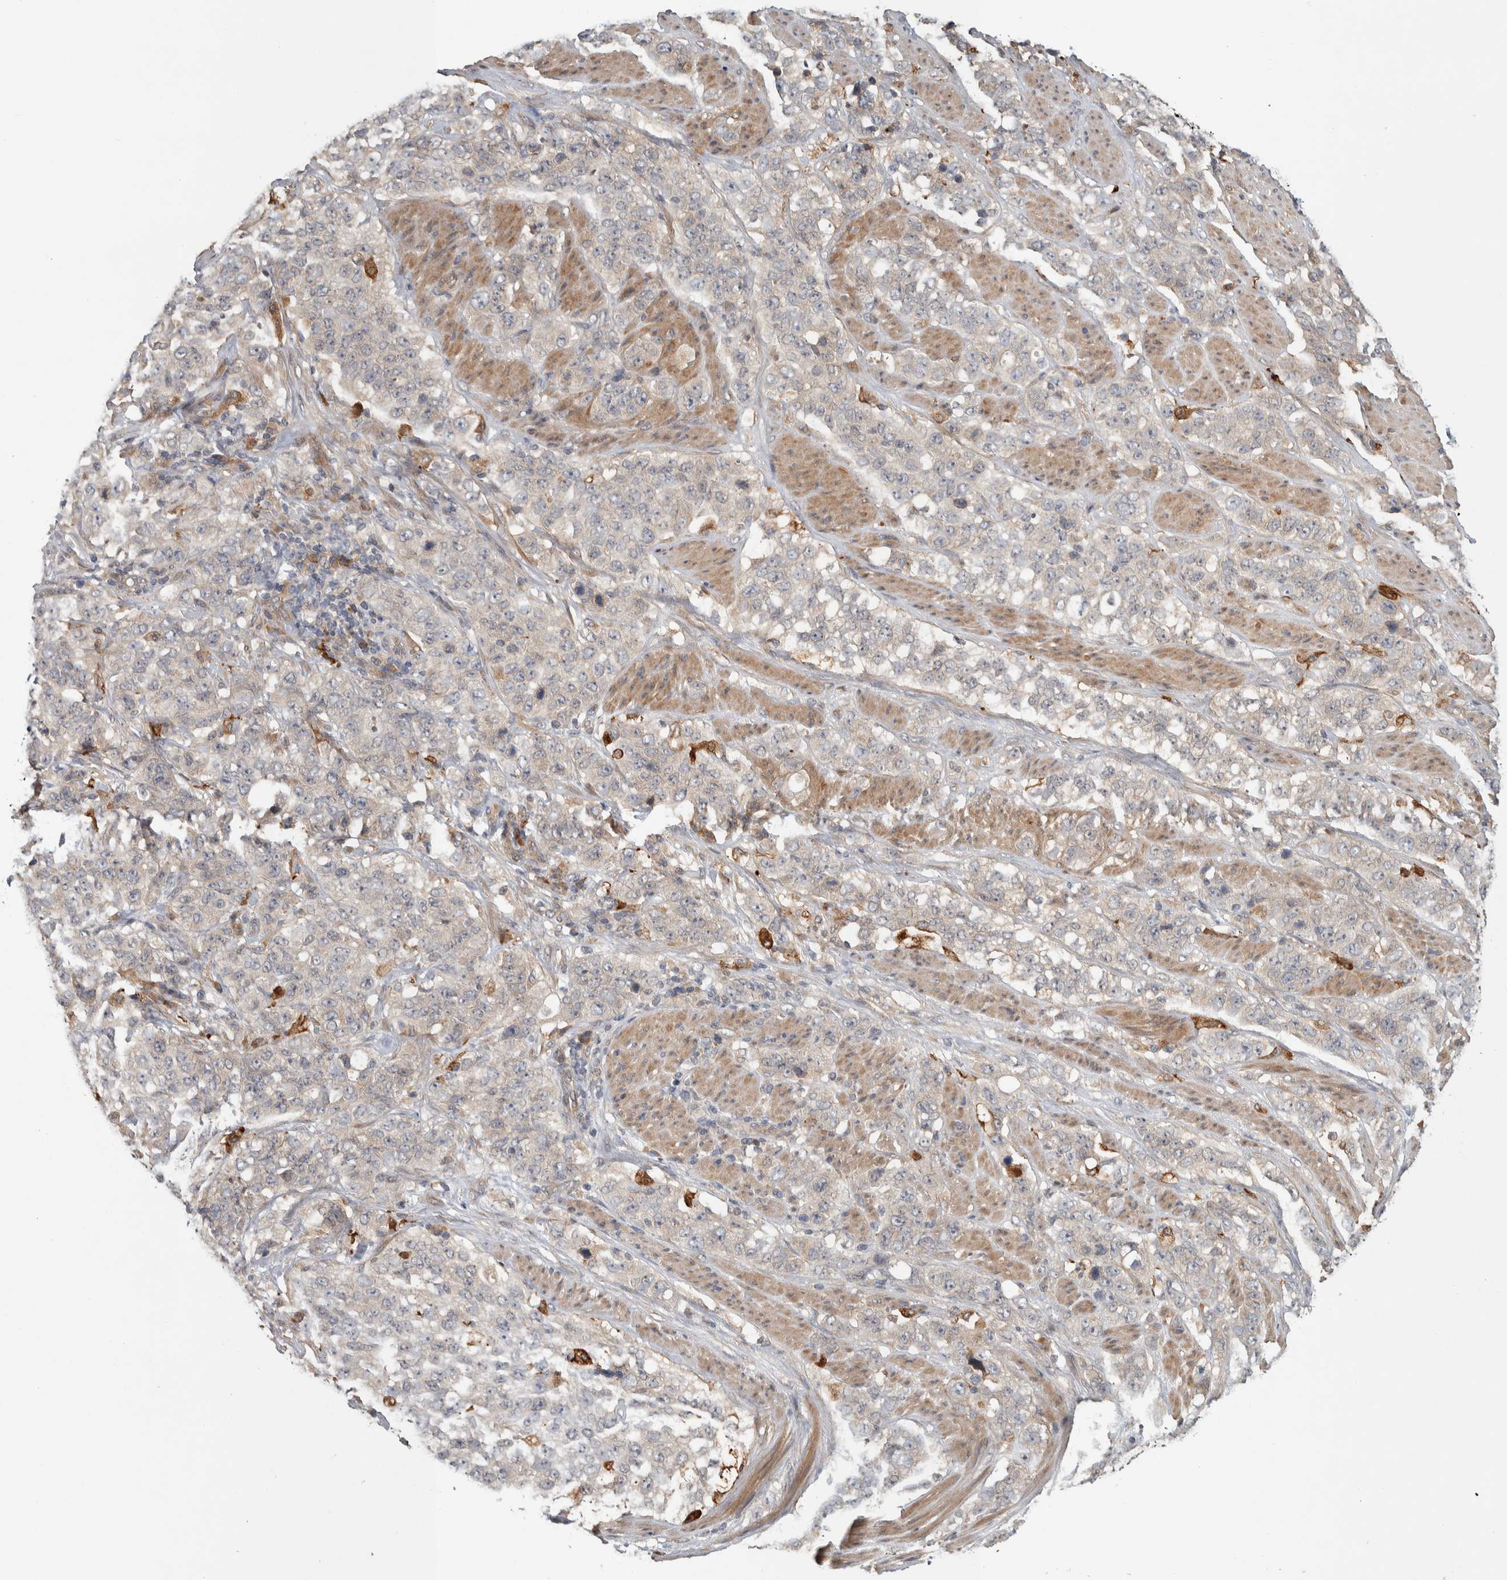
{"staining": {"intensity": "negative", "quantity": "none", "location": "none"}, "tissue": "stomach cancer", "cell_type": "Tumor cells", "image_type": "cancer", "snomed": [{"axis": "morphology", "description": "Adenocarcinoma, NOS"}, {"axis": "topography", "description": "Stomach"}], "caption": "High magnification brightfield microscopy of stomach adenocarcinoma stained with DAB (3,3'-diaminobenzidine) (brown) and counterstained with hematoxylin (blue): tumor cells show no significant positivity.", "gene": "TBC1D31", "patient": {"sex": "male", "age": 48}}